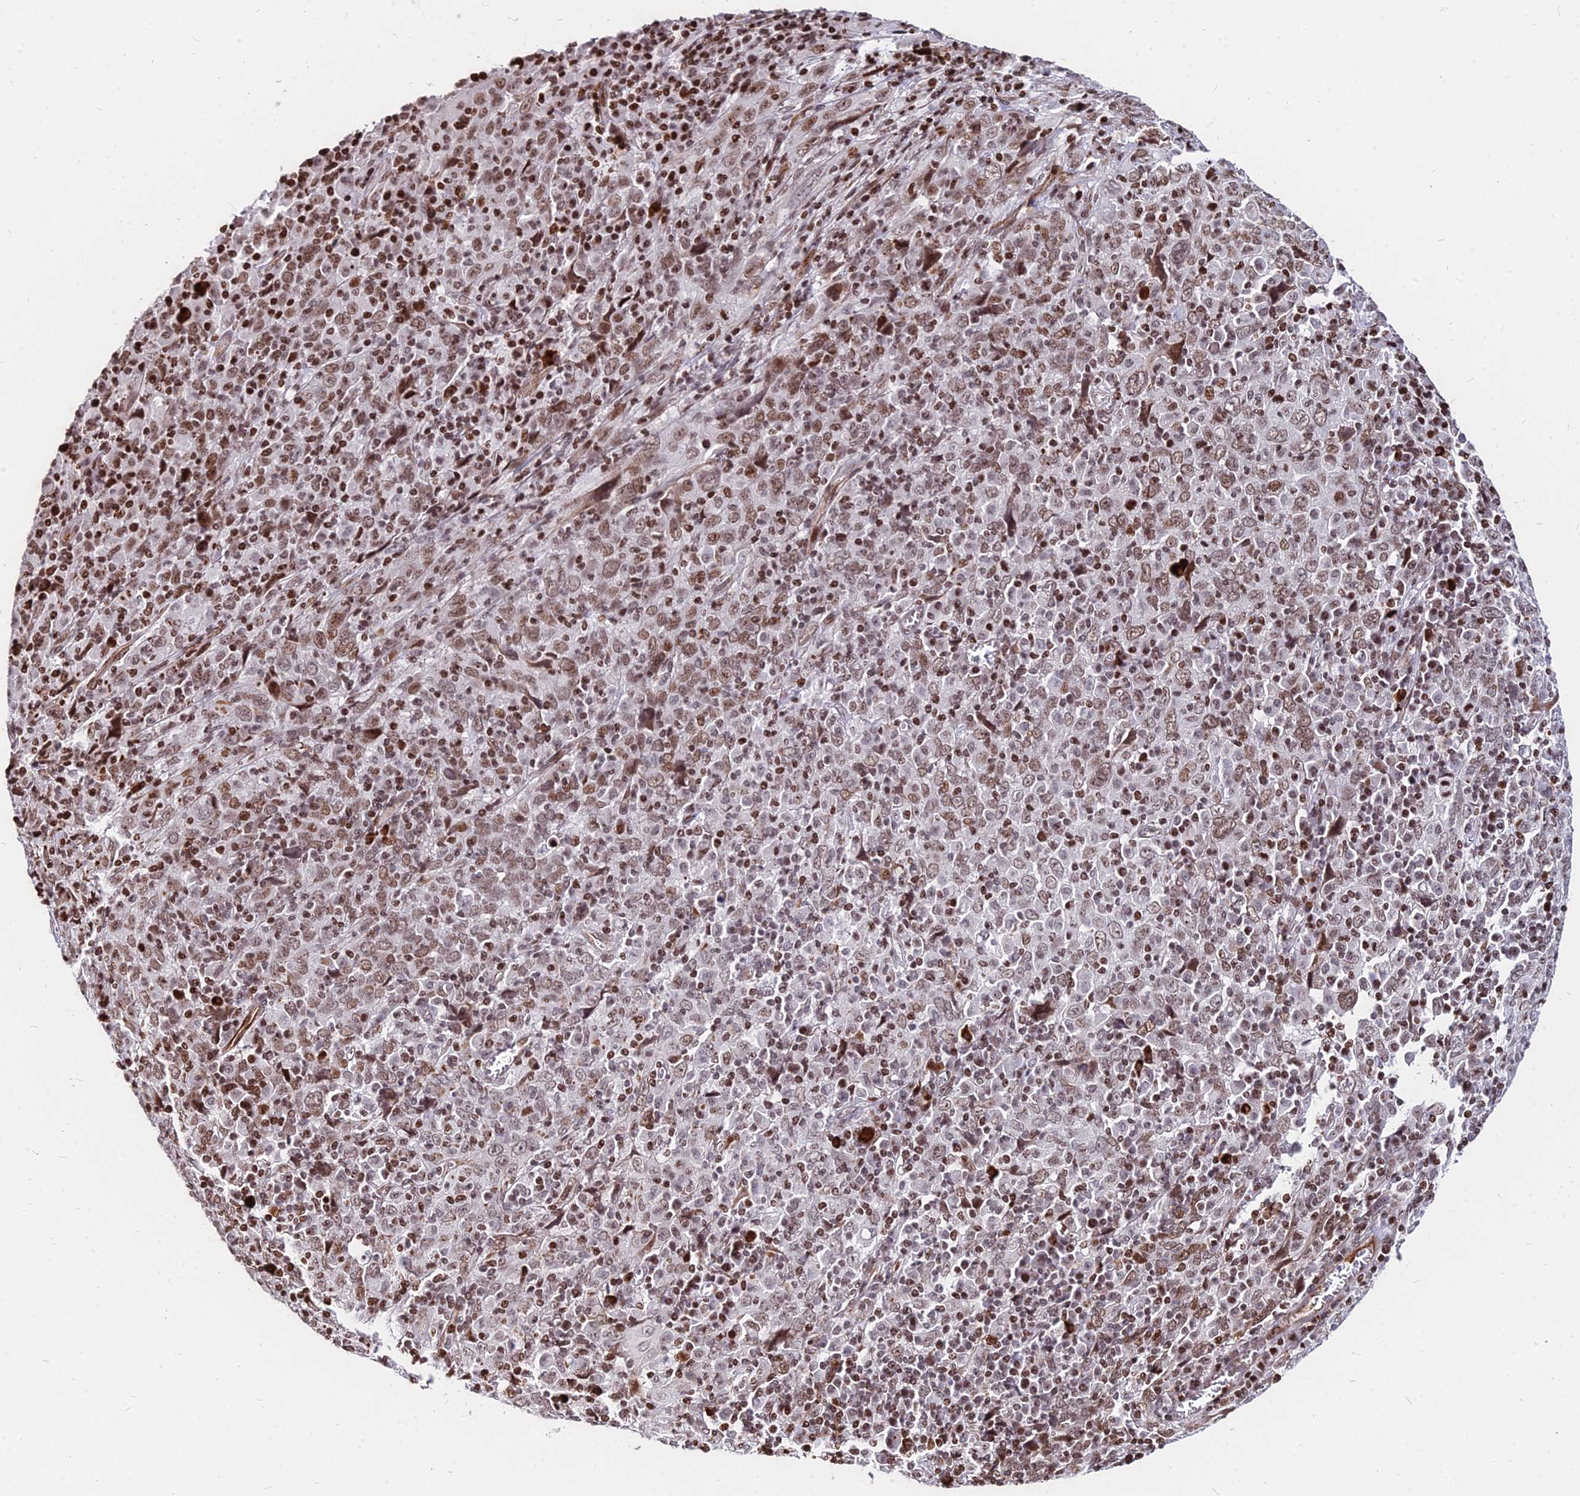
{"staining": {"intensity": "moderate", "quantity": ">75%", "location": "nuclear"}, "tissue": "cervical cancer", "cell_type": "Tumor cells", "image_type": "cancer", "snomed": [{"axis": "morphology", "description": "Squamous cell carcinoma, NOS"}, {"axis": "topography", "description": "Cervix"}], "caption": "High-magnification brightfield microscopy of cervical cancer stained with DAB (3,3'-diaminobenzidine) (brown) and counterstained with hematoxylin (blue). tumor cells exhibit moderate nuclear staining is present in about>75% of cells.", "gene": "NYAP2", "patient": {"sex": "female", "age": 46}}